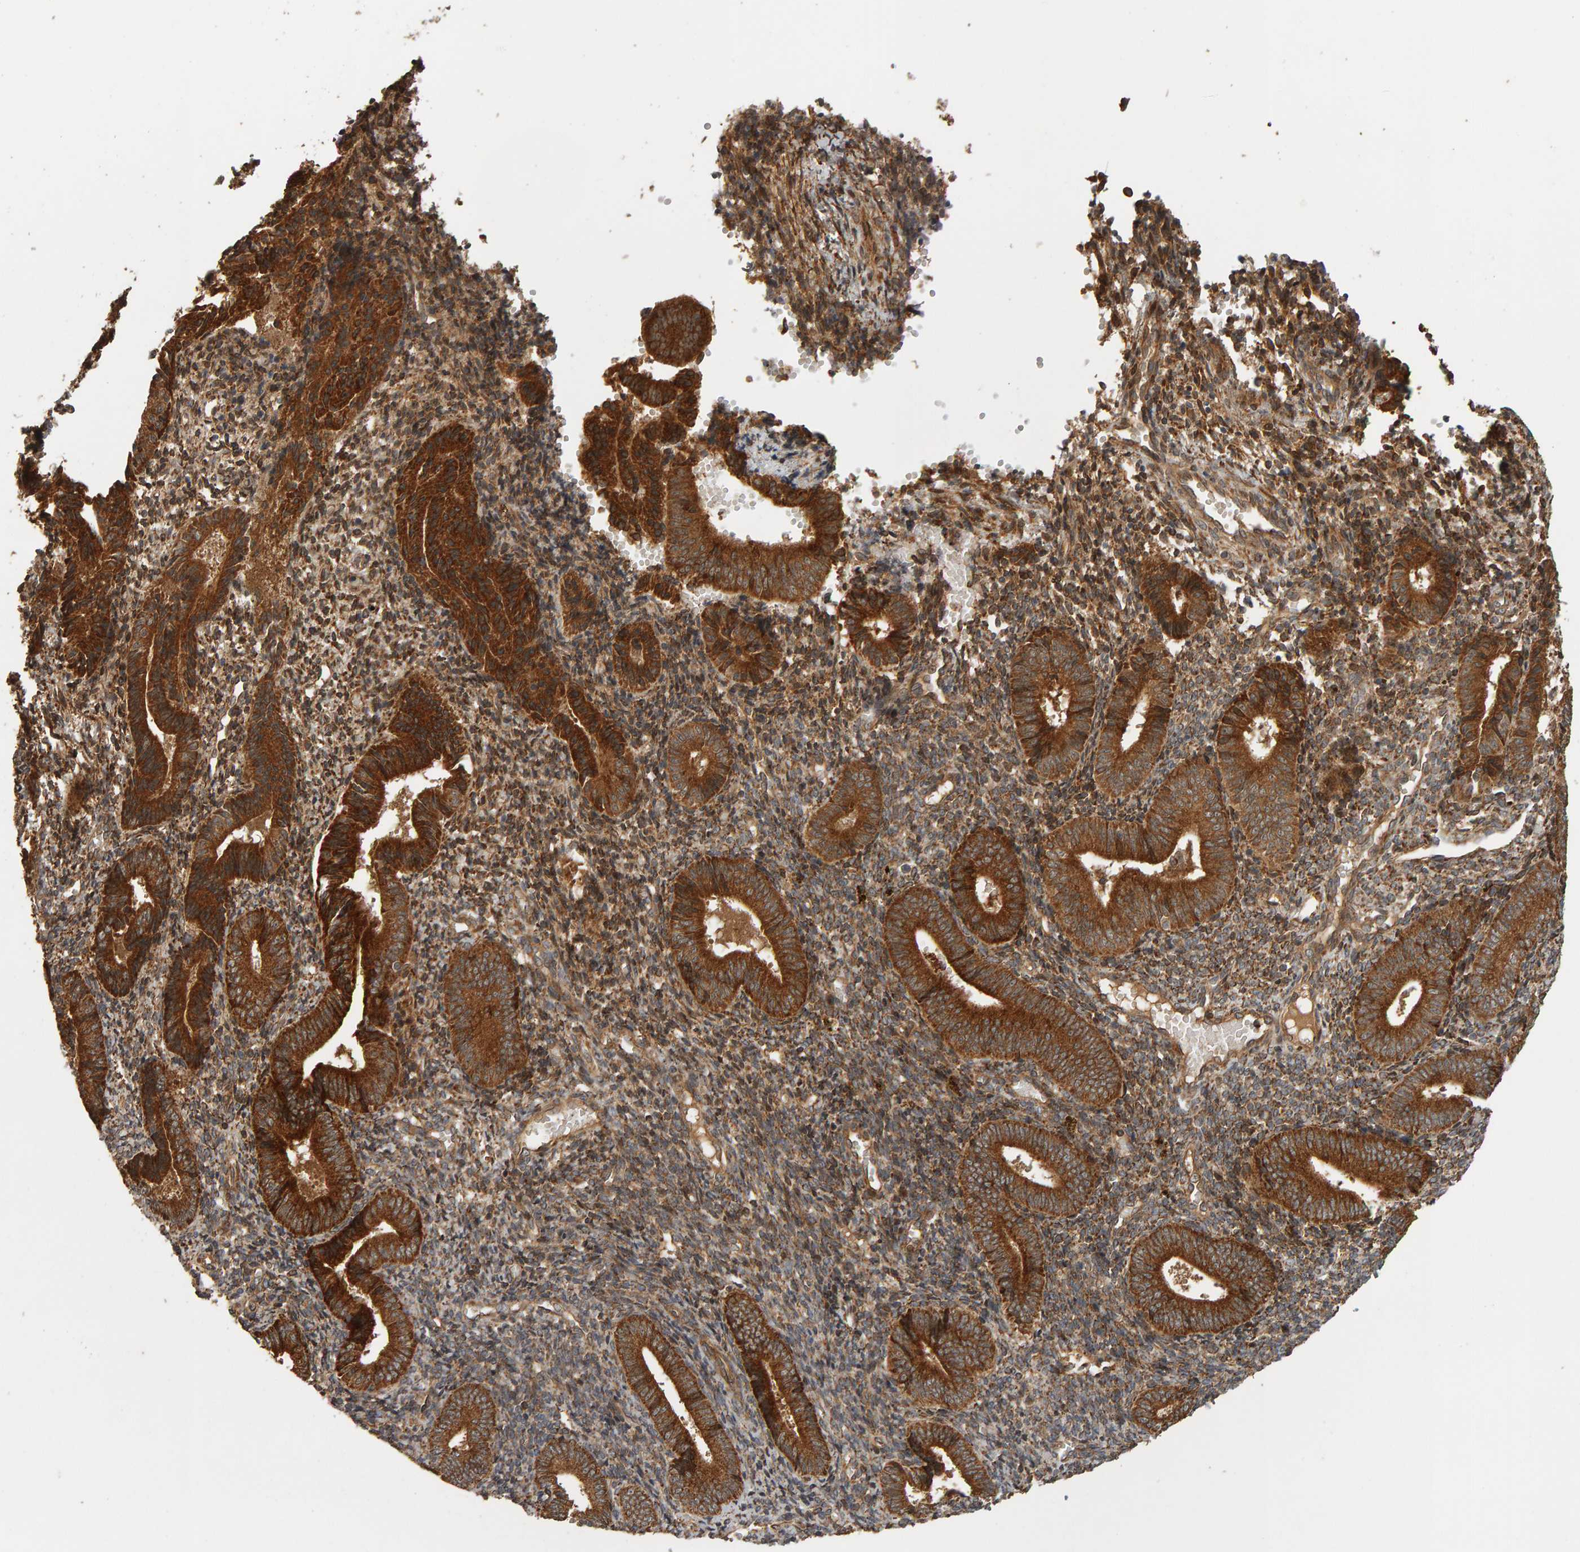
{"staining": {"intensity": "moderate", "quantity": ">75%", "location": "cytoplasmic/membranous"}, "tissue": "endometrium", "cell_type": "Cells in endometrial stroma", "image_type": "normal", "snomed": [{"axis": "morphology", "description": "Normal tissue, NOS"}, {"axis": "topography", "description": "Uterus"}, {"axis": "topography", "description": "Endometrium"}], "caption": "Endometrium stained with a brown dye exhibits moderate cytoplasmic/membranous positive staining in approximately >75% of cells in endometrial stroma.", "gene": "ZFAND1", "patient": {"sex": "female", "age": 33}}